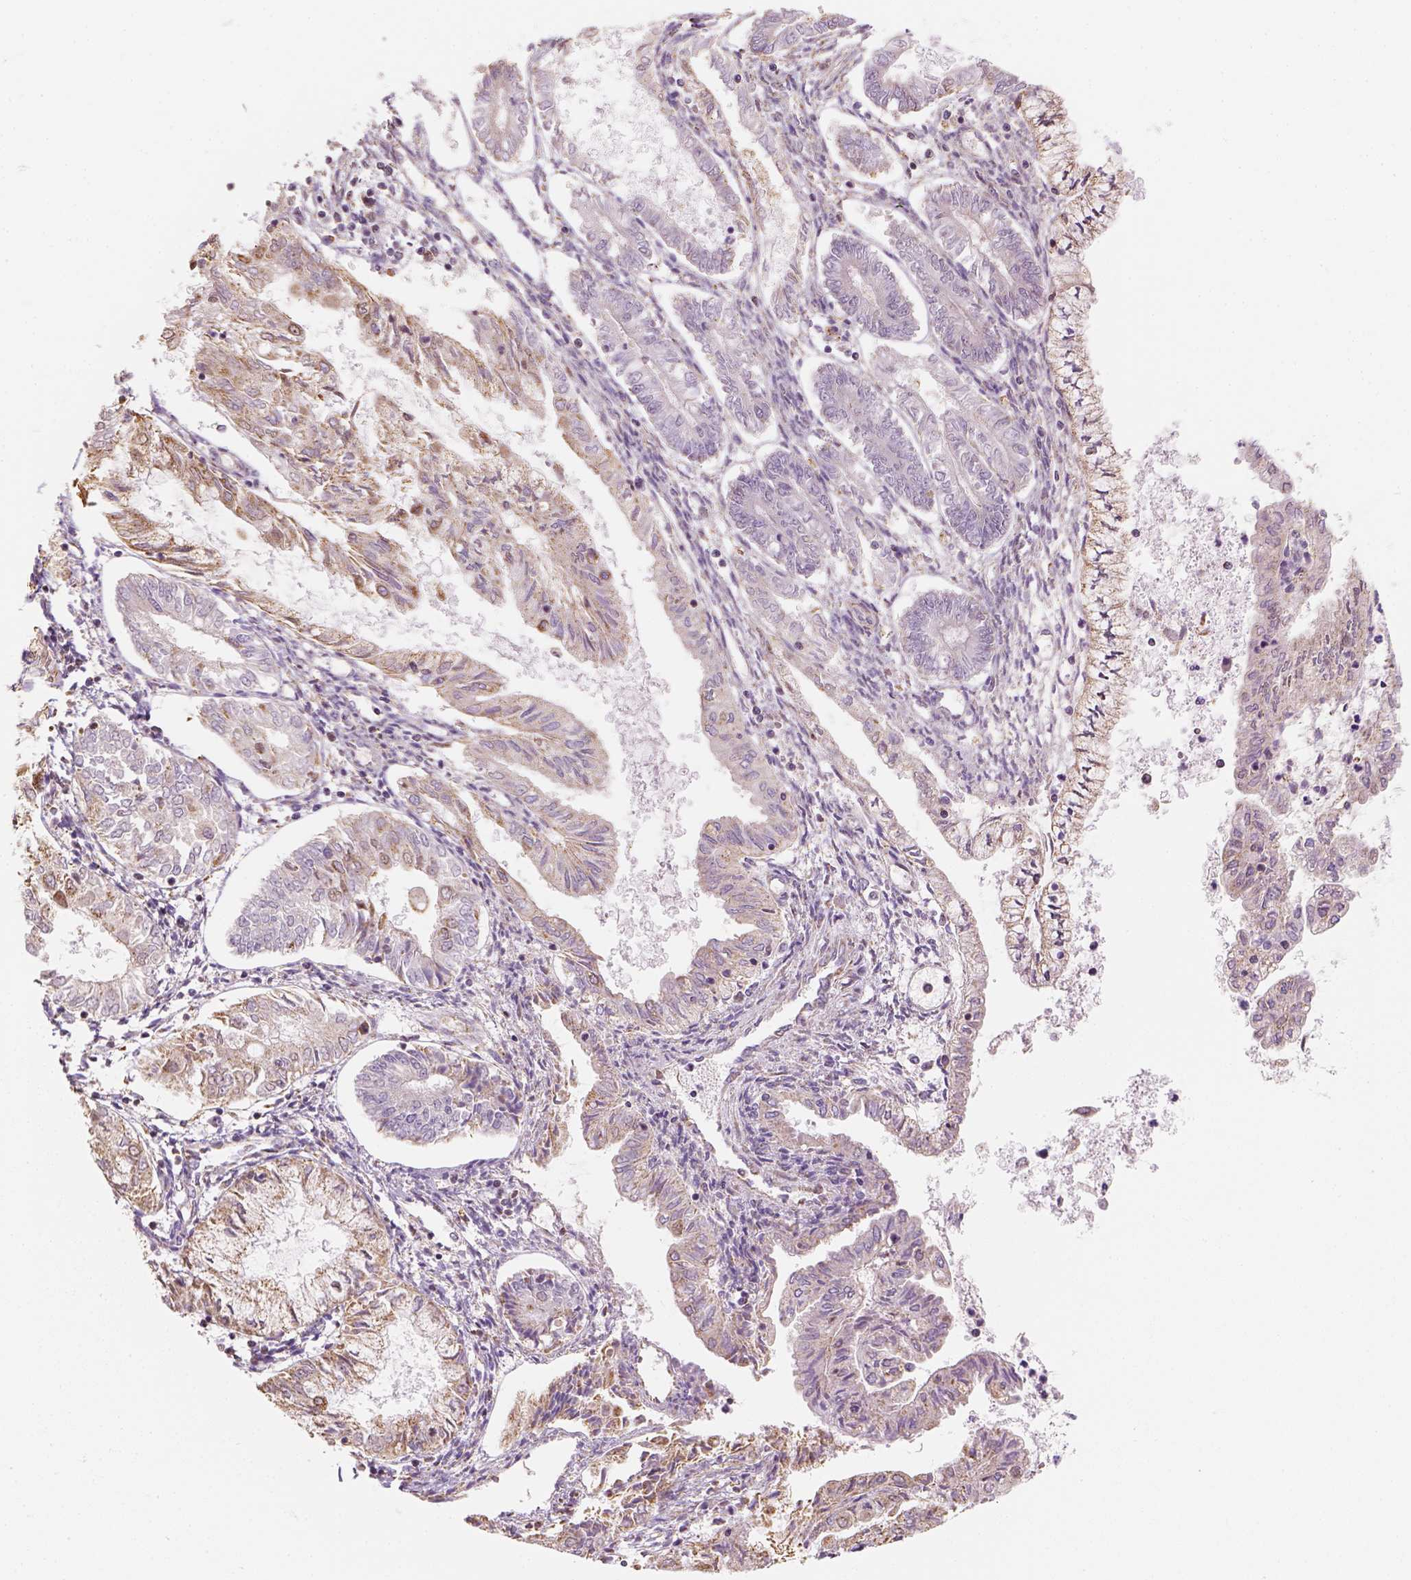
{"staining": {"intensity": "moderate", "quantity": ">75%", "location": "cytoplasmic/membranous"}, "tissue": "endometrial cancer", "cell_type": "Tumor cells", "image_type": "cancer", "snomed": [{"axis": "morphology", "description": "Adenocarcinoma, NOS"}, {"axis": "topography", "description": "Endometrium"}], "caption": "Immunohistochemical staining of human endometrial adenocarcinoma displays medium levels of moderate cytoplasmic/membranous staining in approximately >75% of tumor cells.", "gene": "LCA5", "patient": {"sex": "female", "age": 68}}